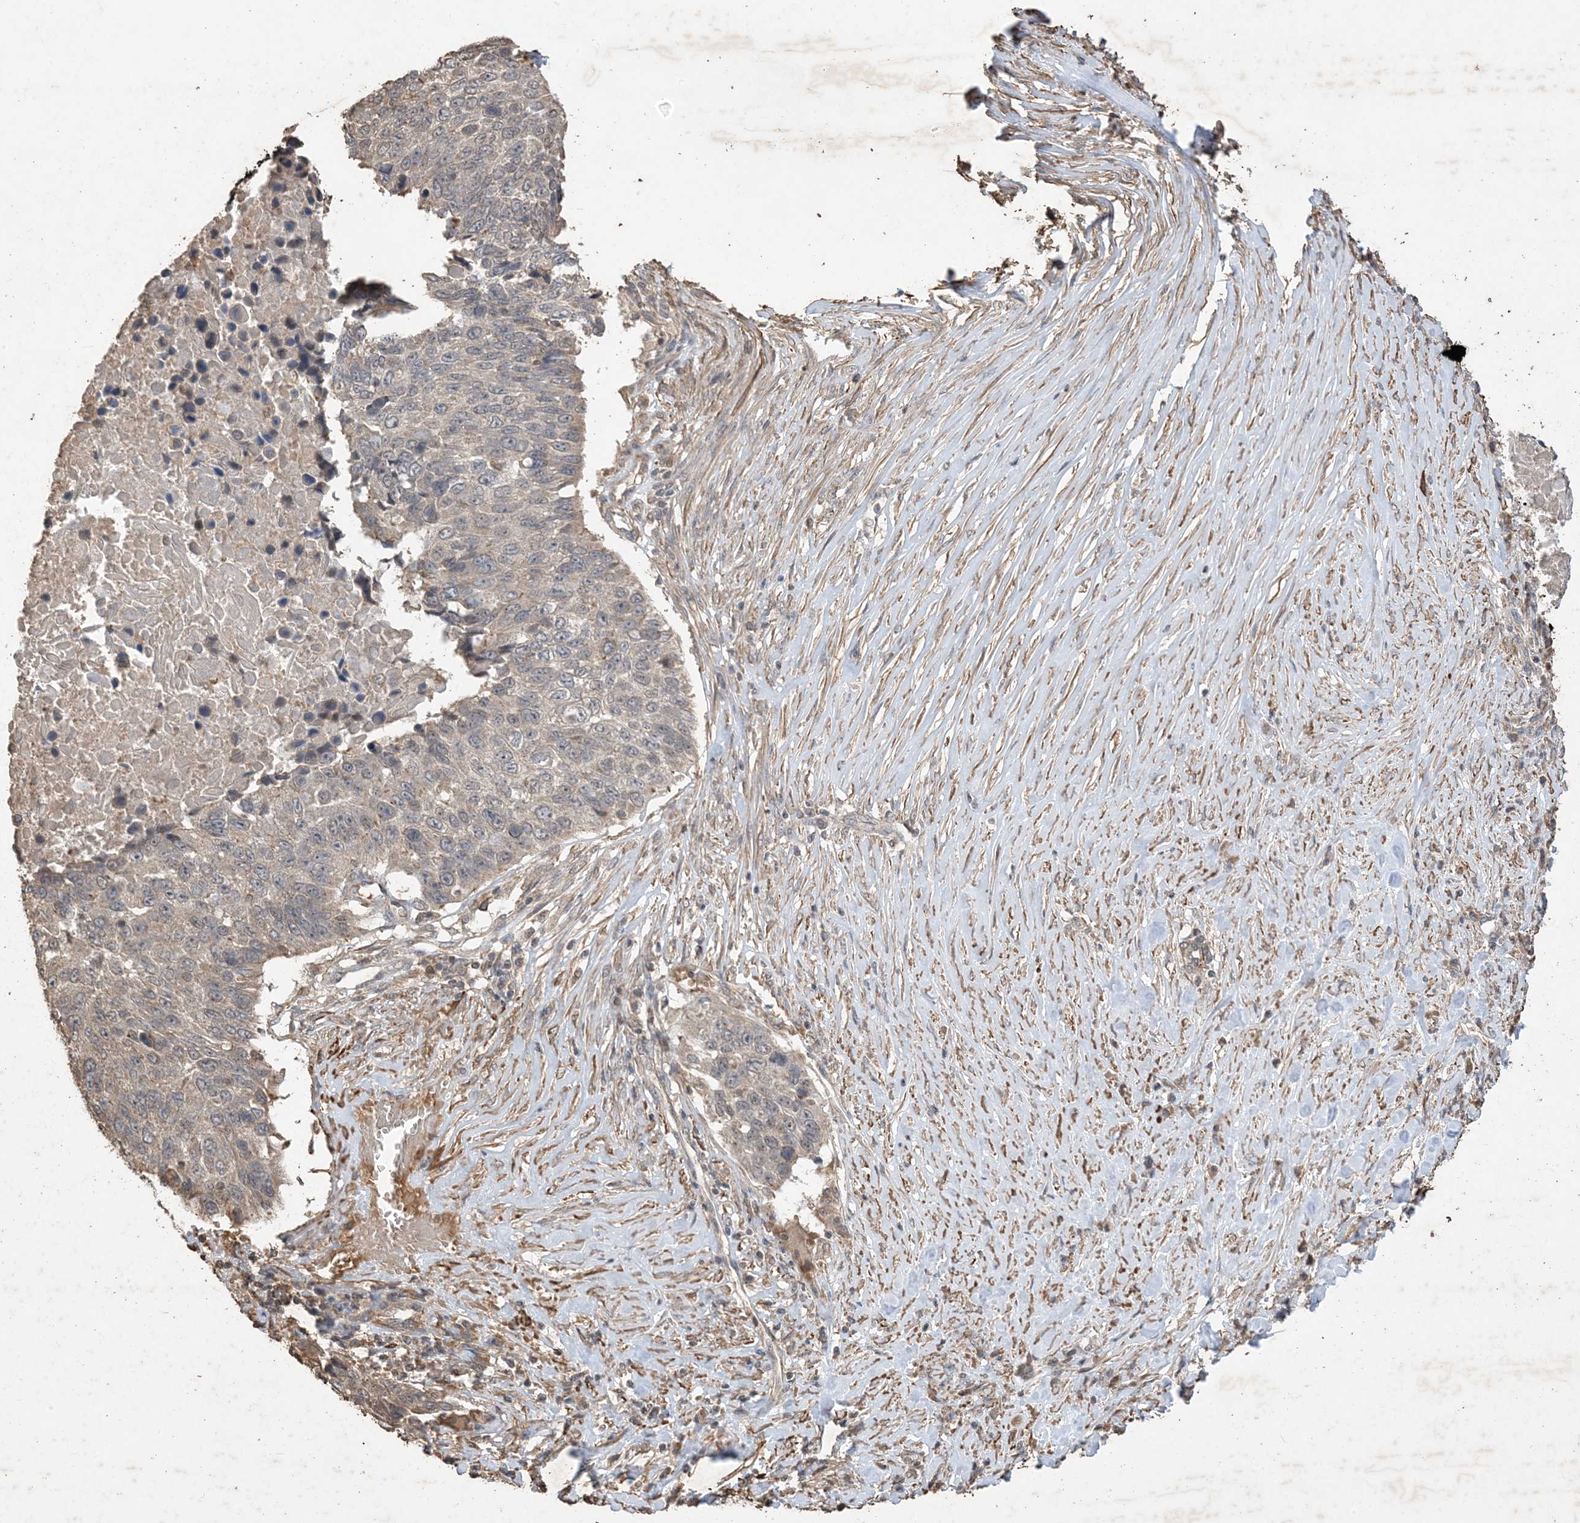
{"staining": {"intensity": "weak", "quantity": "<25%", "location": "cytoplasmic/membranous"}, "tissue": "lung cancer", "cell_type": "Tumor cells", "image_type": "cancer", "snomed": [{"axis": "morphology", "description": "Squamous cell carcinoma, NOS"}, {"axis": "topography", "description": "Lung"}], "caption": "Micrograph shows no protein expression in tumor cells of lung squamous cell carcinoma tissue.", "gene": "HPS4", "patient": {"sex": "male", "age": 66}}